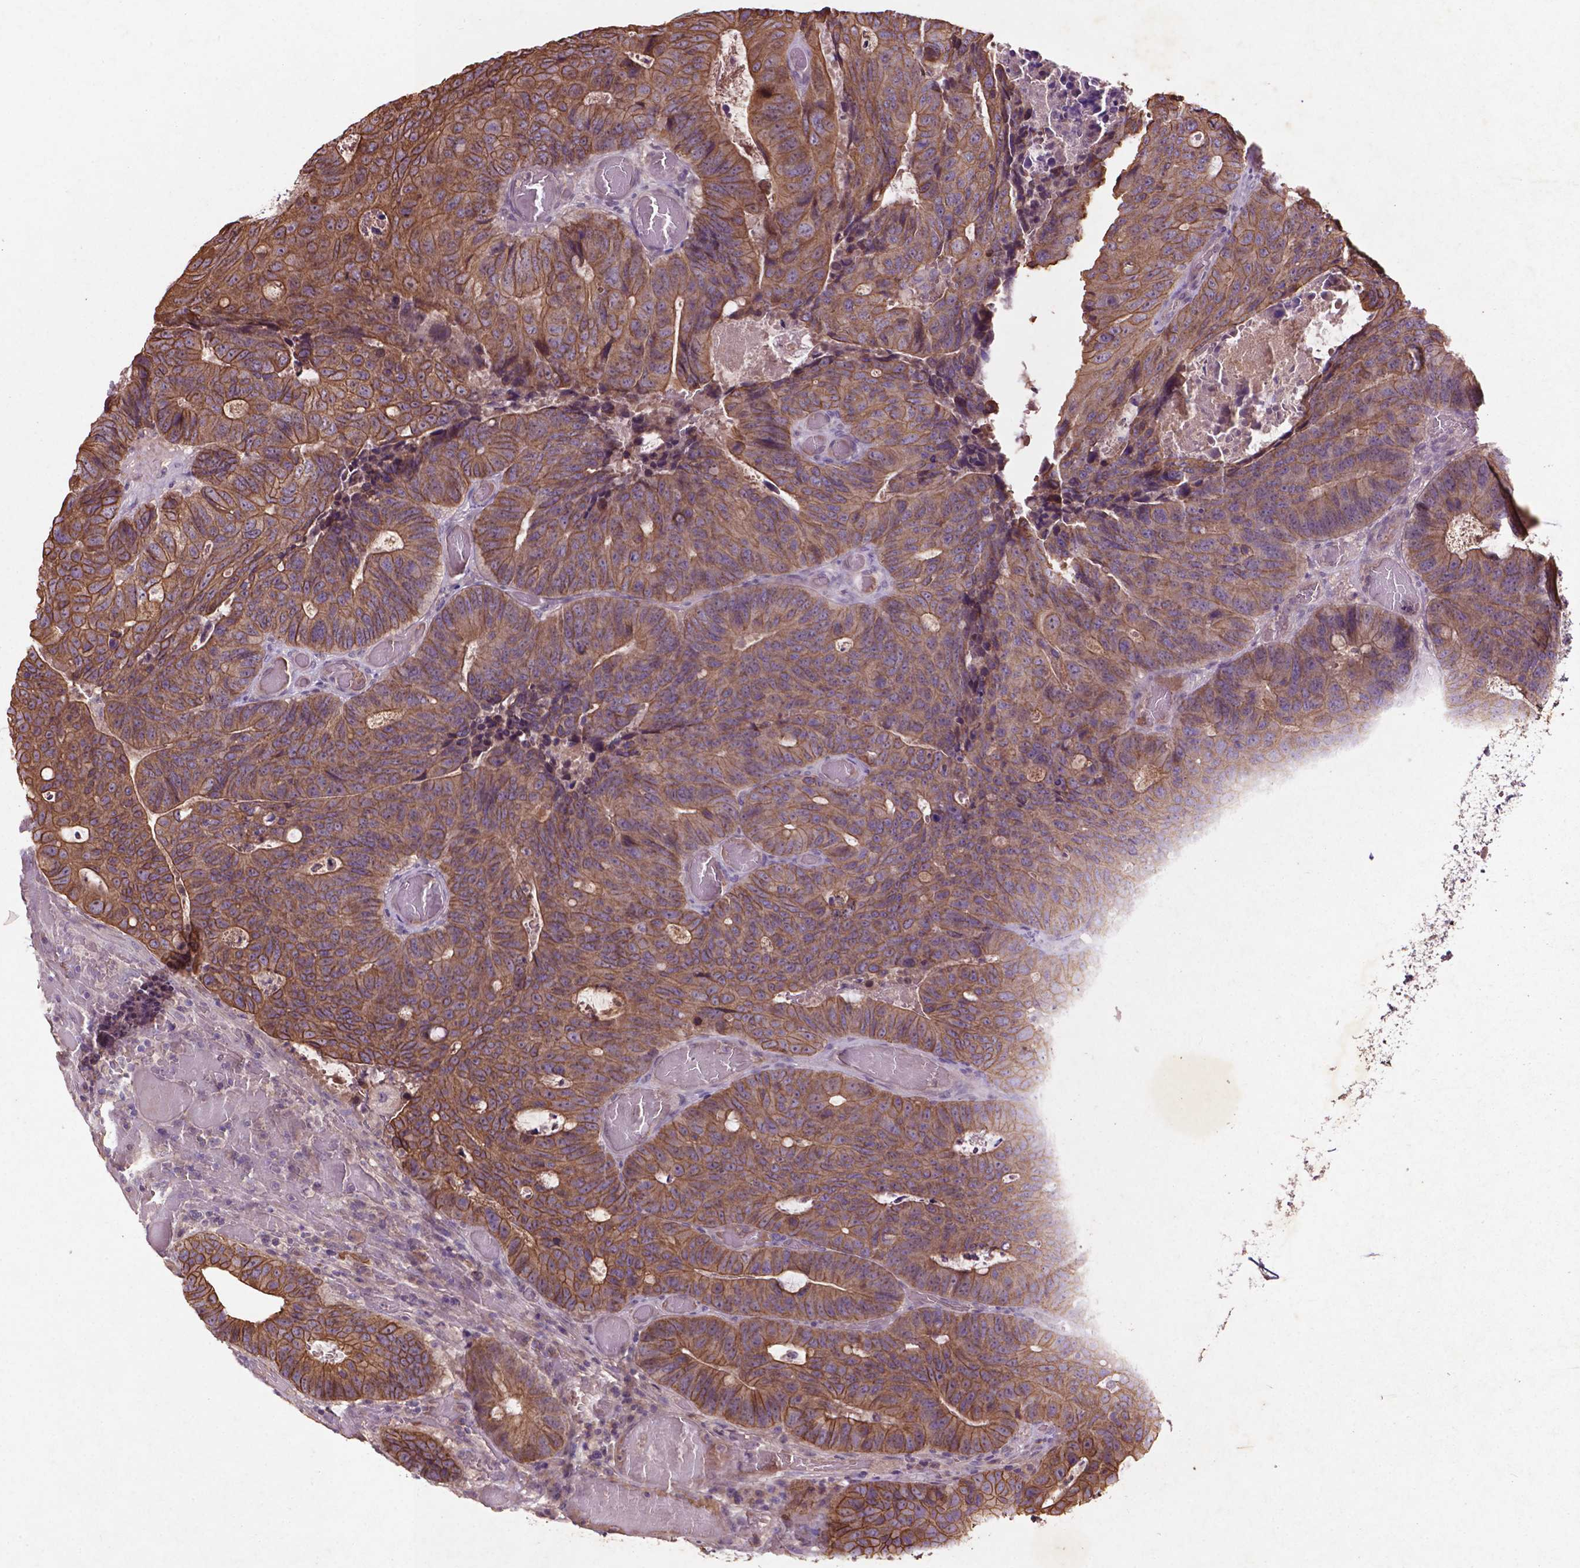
{"staining": {"intensity": "moderate", "quantity": ">75%", "location": "cytoplasmic/membranous"}, "tissue": "colorectal cancer", "cell_type": "Tumor cells", "image_type": "cancer", "snomed": [{"axis": "morphology", "description": "Adenocarcinoma, NOS"}, {"axis": "topography", "description": "Colon"}], "caption": "Colorectal cancer (adenocarcinoma) stained for a protein (brown) displays moderate cytoplasmic/membranous positive positivity in about >75% of tumor cells.", "gene": "COQ2", "patient": {"sex": "male", "age": 87}}